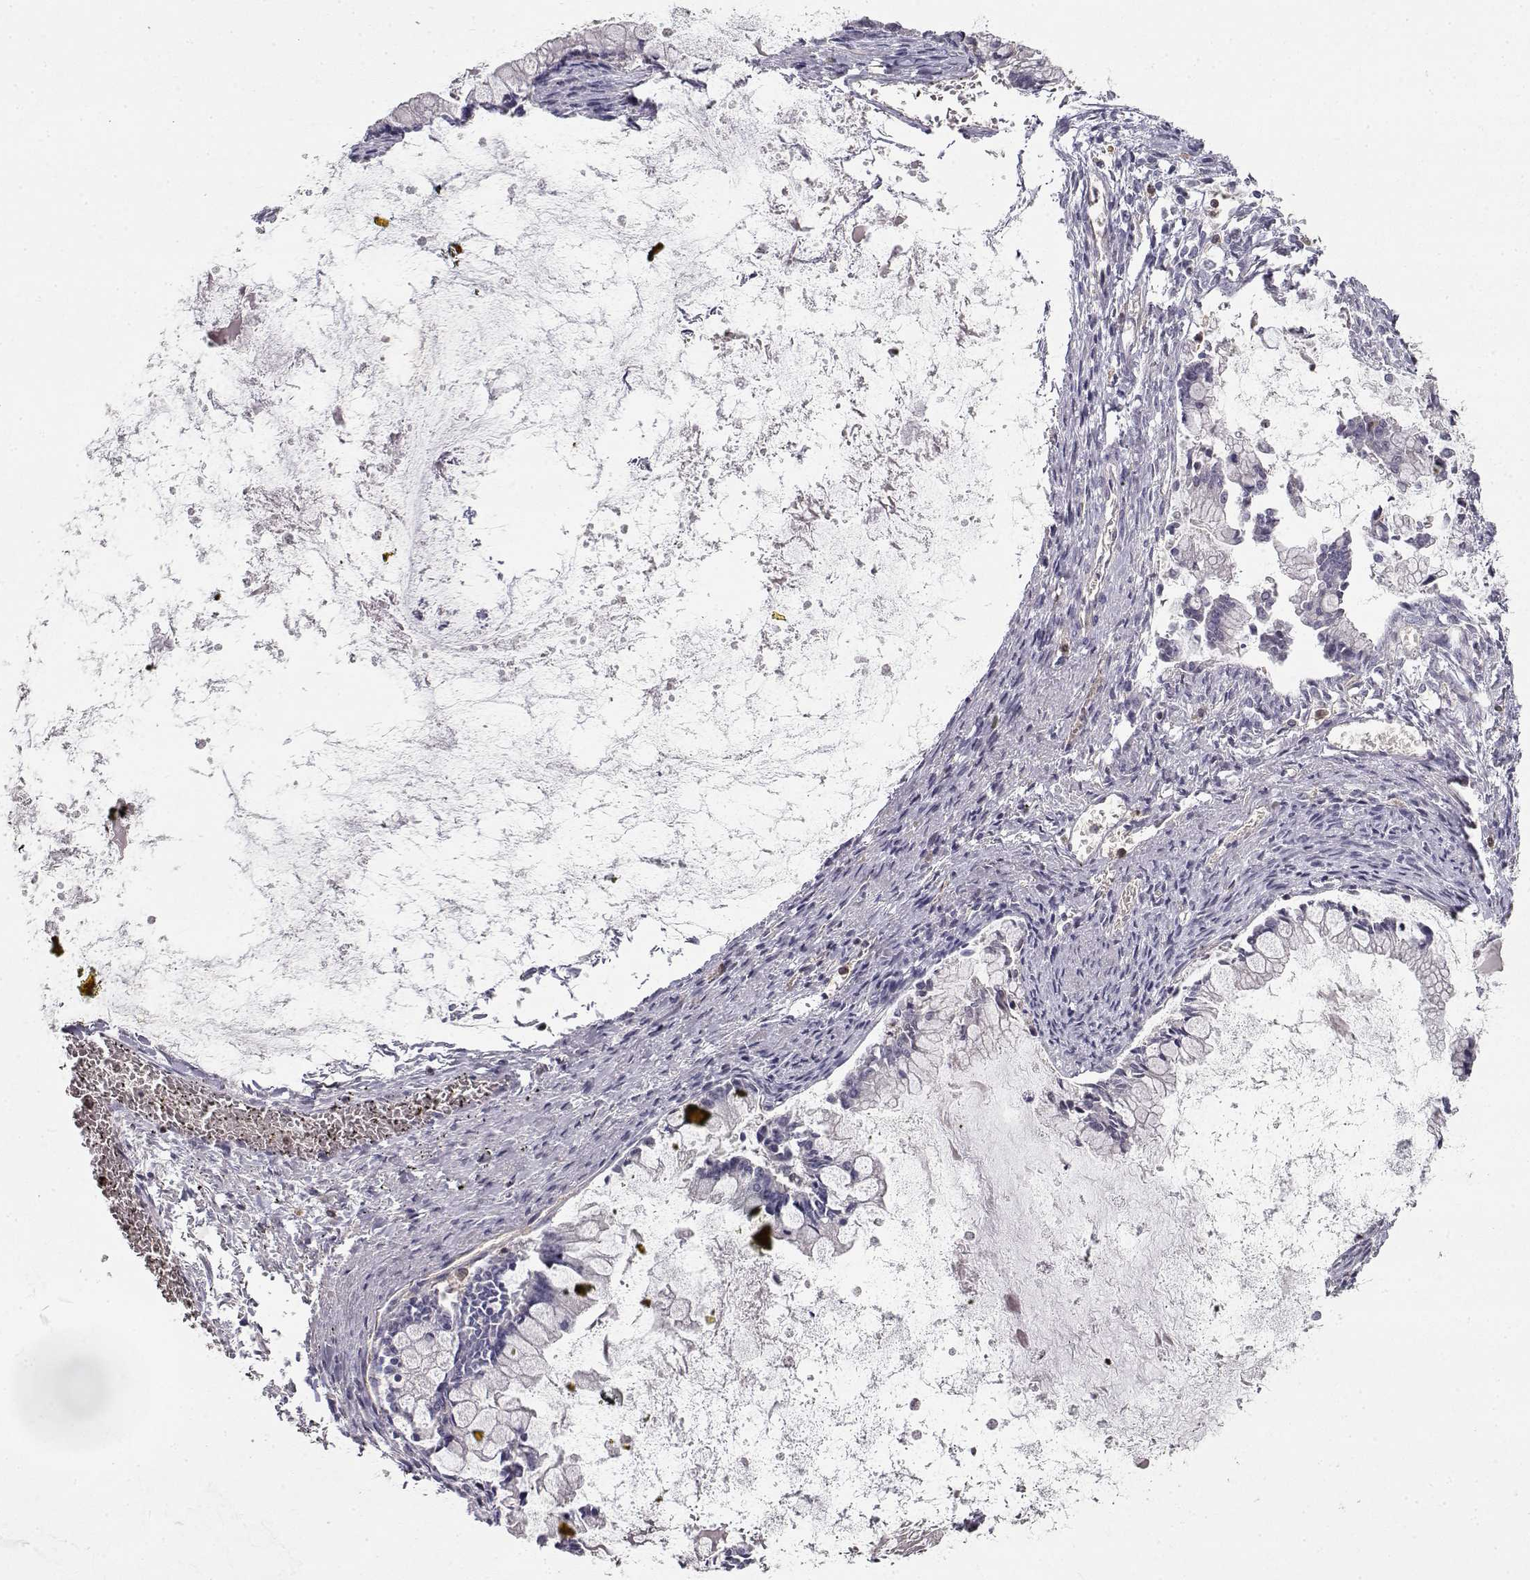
{"staining": {"intensity": "negative", "quantity": "none", "location": "none"}, "tissue": "ovarian cancer", "cell_type": "Tumor cells", "image_type": "cancer", "snomed": [{"axis": "morphology", "description": "Cystadenocarcinoma, mucinous, NOS"}, {"axis": "topography", "description": "Ovary"}], "caption": "Tumor cells are negative for brown protein staining in ovarian cancer.", "gene": "VAV1", "patient": {"sex": "female", "age": 67}}